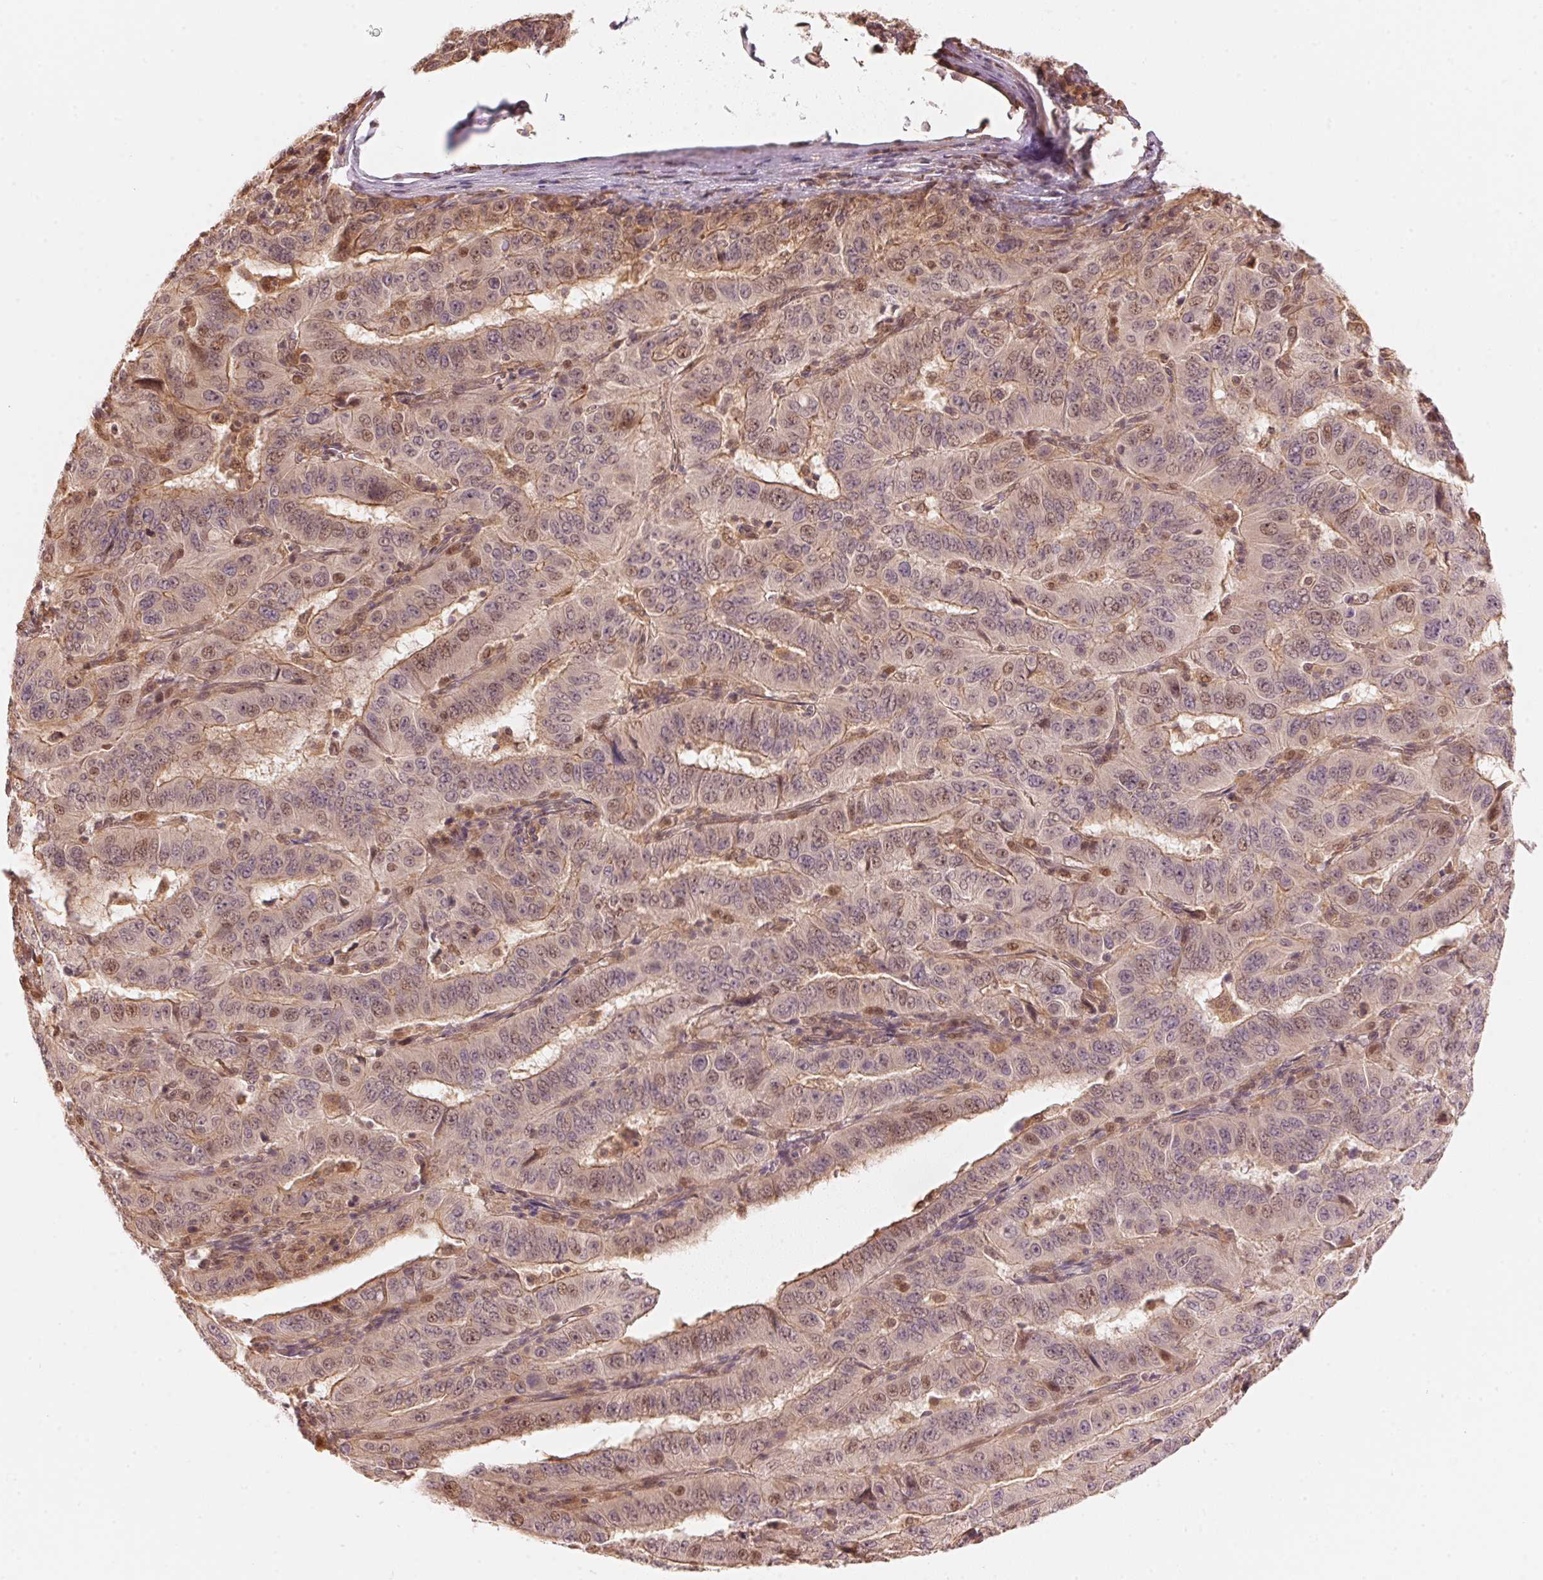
{"staining": {"intensity": "moderate", "quantity": "25%-75%", "location": "cytoplasmic/membranous,nuclear"}, "tissue": "pancreatic cancer", "cell_type": "Tumor cells", "image_type": "cancer", "snomed": [{"axis": "morphology", "description": "Adenocarcinoma, NOS"}, {"axis": "topography", "description": "Pancreas"}], "caption": "Immunohistochemical staining of pancreatic adenocarcinoma exhibits medium levels of moderate cytoplasmic/membranous and nuclear protein staining in approximately 25%-75% of tumor cells.", "gene": "PRKN", "patient": {"sex": "male", "age": 63}}